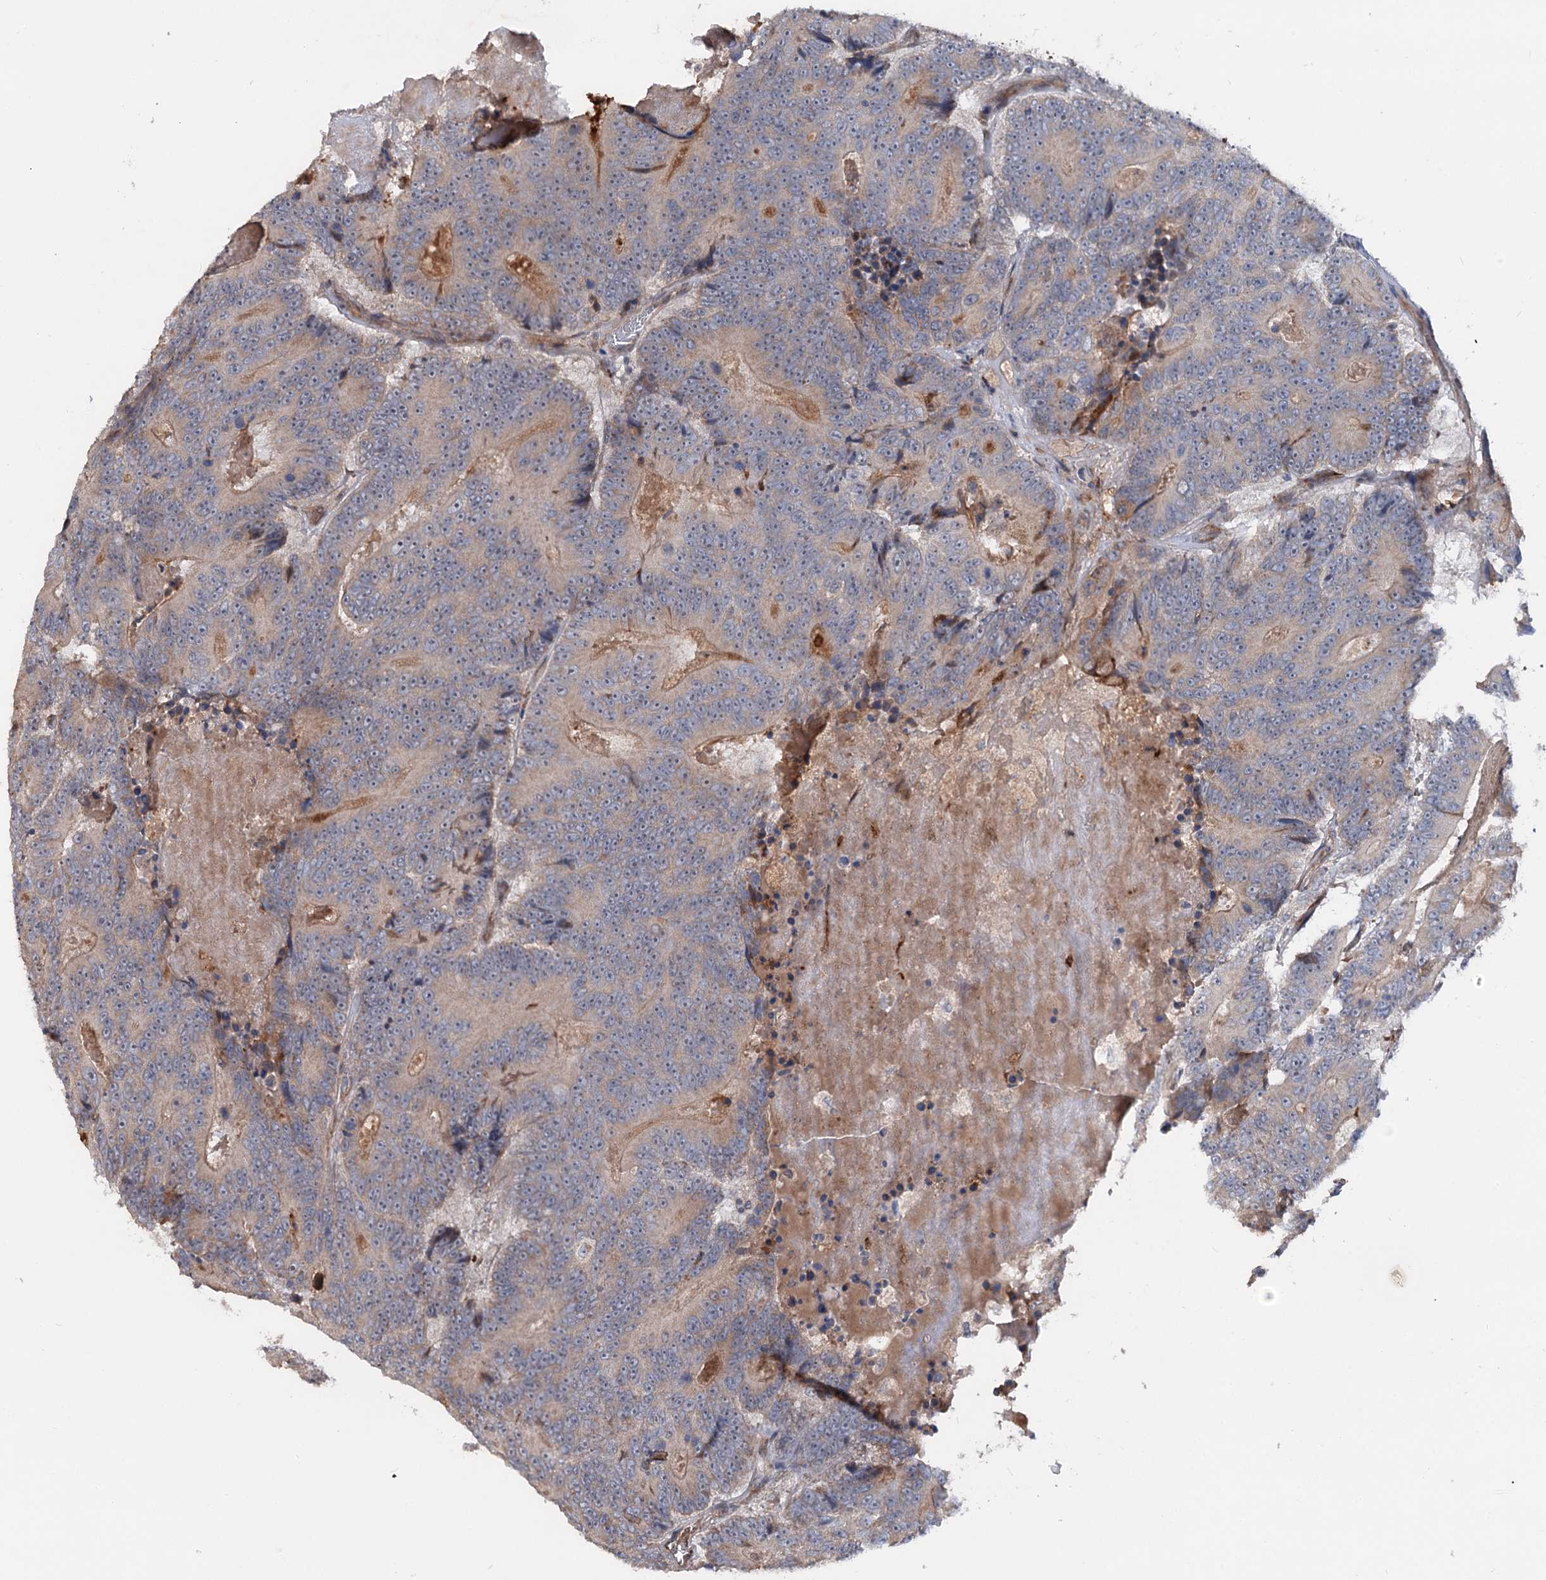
{"staining": {"intensity": "weak", "quantity": "25%-75%", "location": "cytoplasmic/membranous"}, "tissue": "colorectal cancer", "cell_type": "Tumor cells", "image_type": "cancer", "snomed": [{"axis": "morphology", "description": "Adenocarcinoma, NOS"}, {"axis": "topography", "description": "Colon"}], "caption": "Adenocarcinoma (colorectal) stained with DAB (3,3'-diaminobenzidine) immunohistochemistry (IHC) shows low levels of weak cytoplasmic/membranous expression in about 25%-75% of tumor cells. The staining was performed using DAB (3,3'-diaminobenzidine), with brown indicating positive protein expression. Nuclei are stained blue with hematoxylin.", "gene": "PTDSS2", "patient": {"sex": "male", "age": 83}}